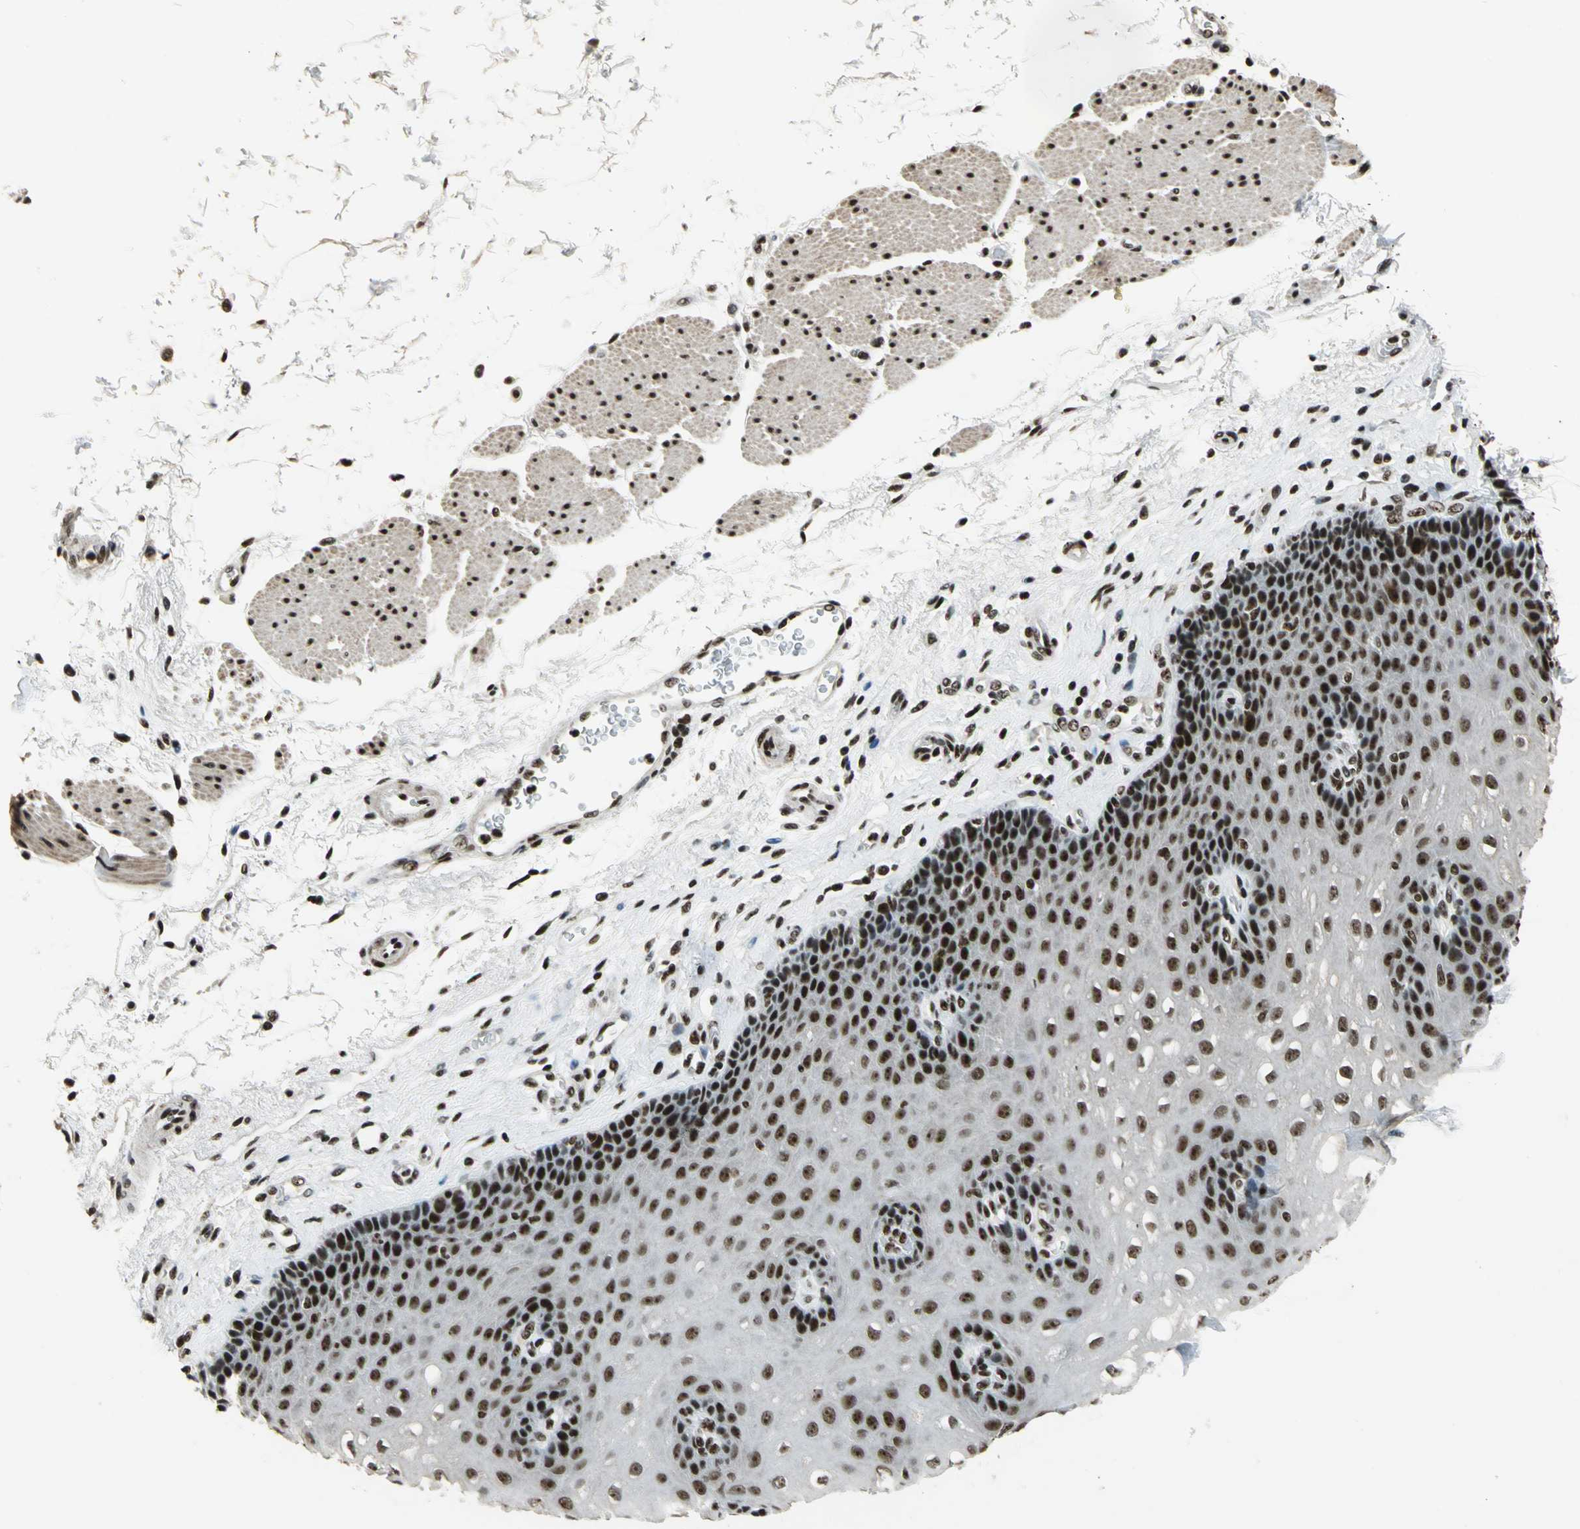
{"staining": {"intensity": "strong", "quantity": ">75%", "location": "nuclear"}, "tissue": "esophagus", "cell_type": "Squamous epithelial cells", "image_type": "normal", "snomed": [{"axis": "morphology", "description": "Normal tissue, NOS"}, {"axis": "topography", "description": "Esophagus"}], "caption": "Immunohistochemistry (DAB (3,3'-diaminobenzidine)) staining of benign esophagus shows strong nuclear protein staining in approximately >75% of squamous epithelial cells.", "gene": "UBTF", "patient": {"sex": "female", "age": 72}}